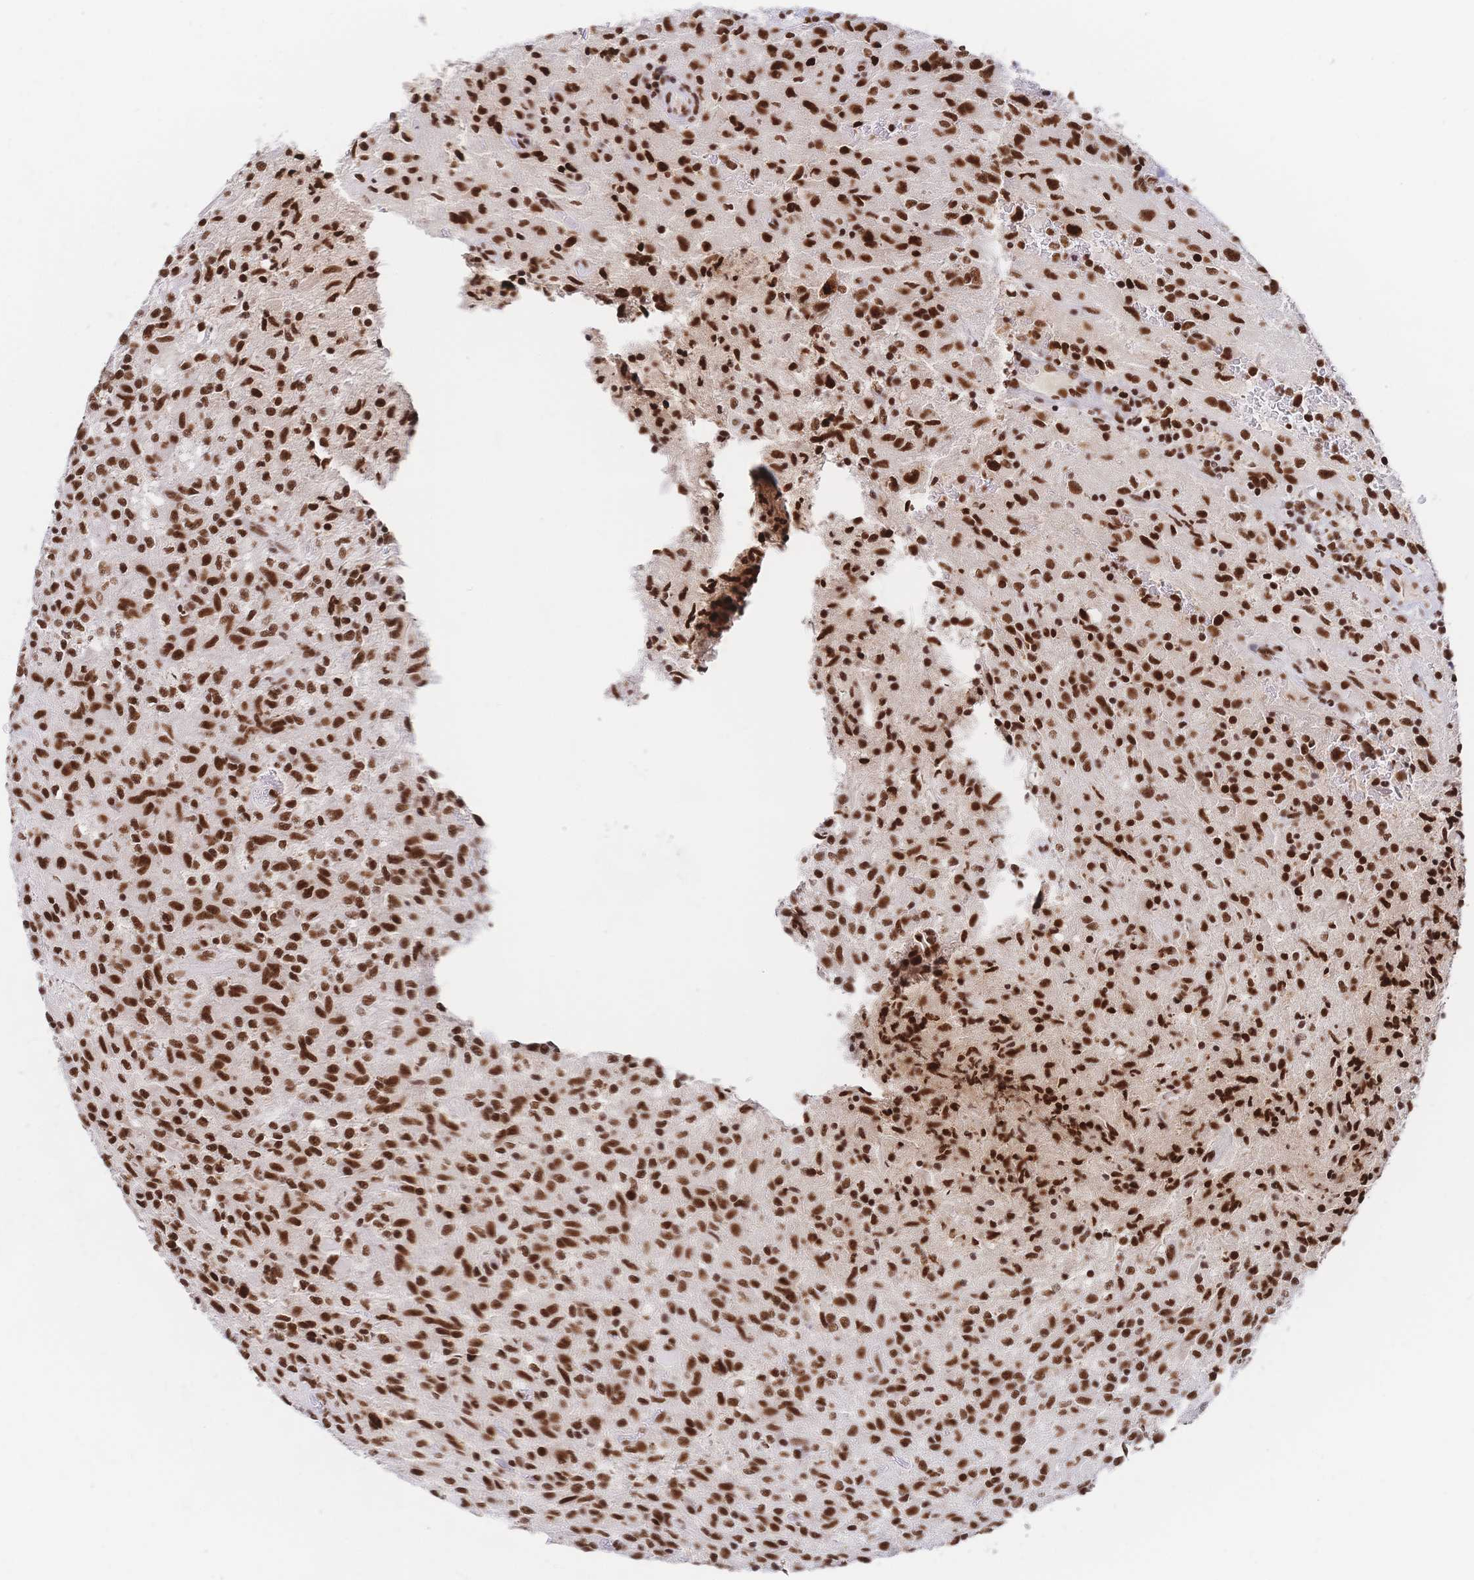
{"staining": {"intensity": "strong", "quantity": ">75%", "location": "nuclear"}, "tissue": "glioma", "cell_type": "Tumor cells", "image_type": "cancer", "snomed": [{"axis": "morphology", "description": "Glioma, malignant, High grade"}, {"axis": "topography", "description": "Brain"}], "caption": "Malignant glioma (high-grade) stained with a brown dye reveals strong nuclear positive positivity in approximately >75% of tumor cells.", "gene": "SRSF1", "patient": {"sex": "male", "age": 68}}